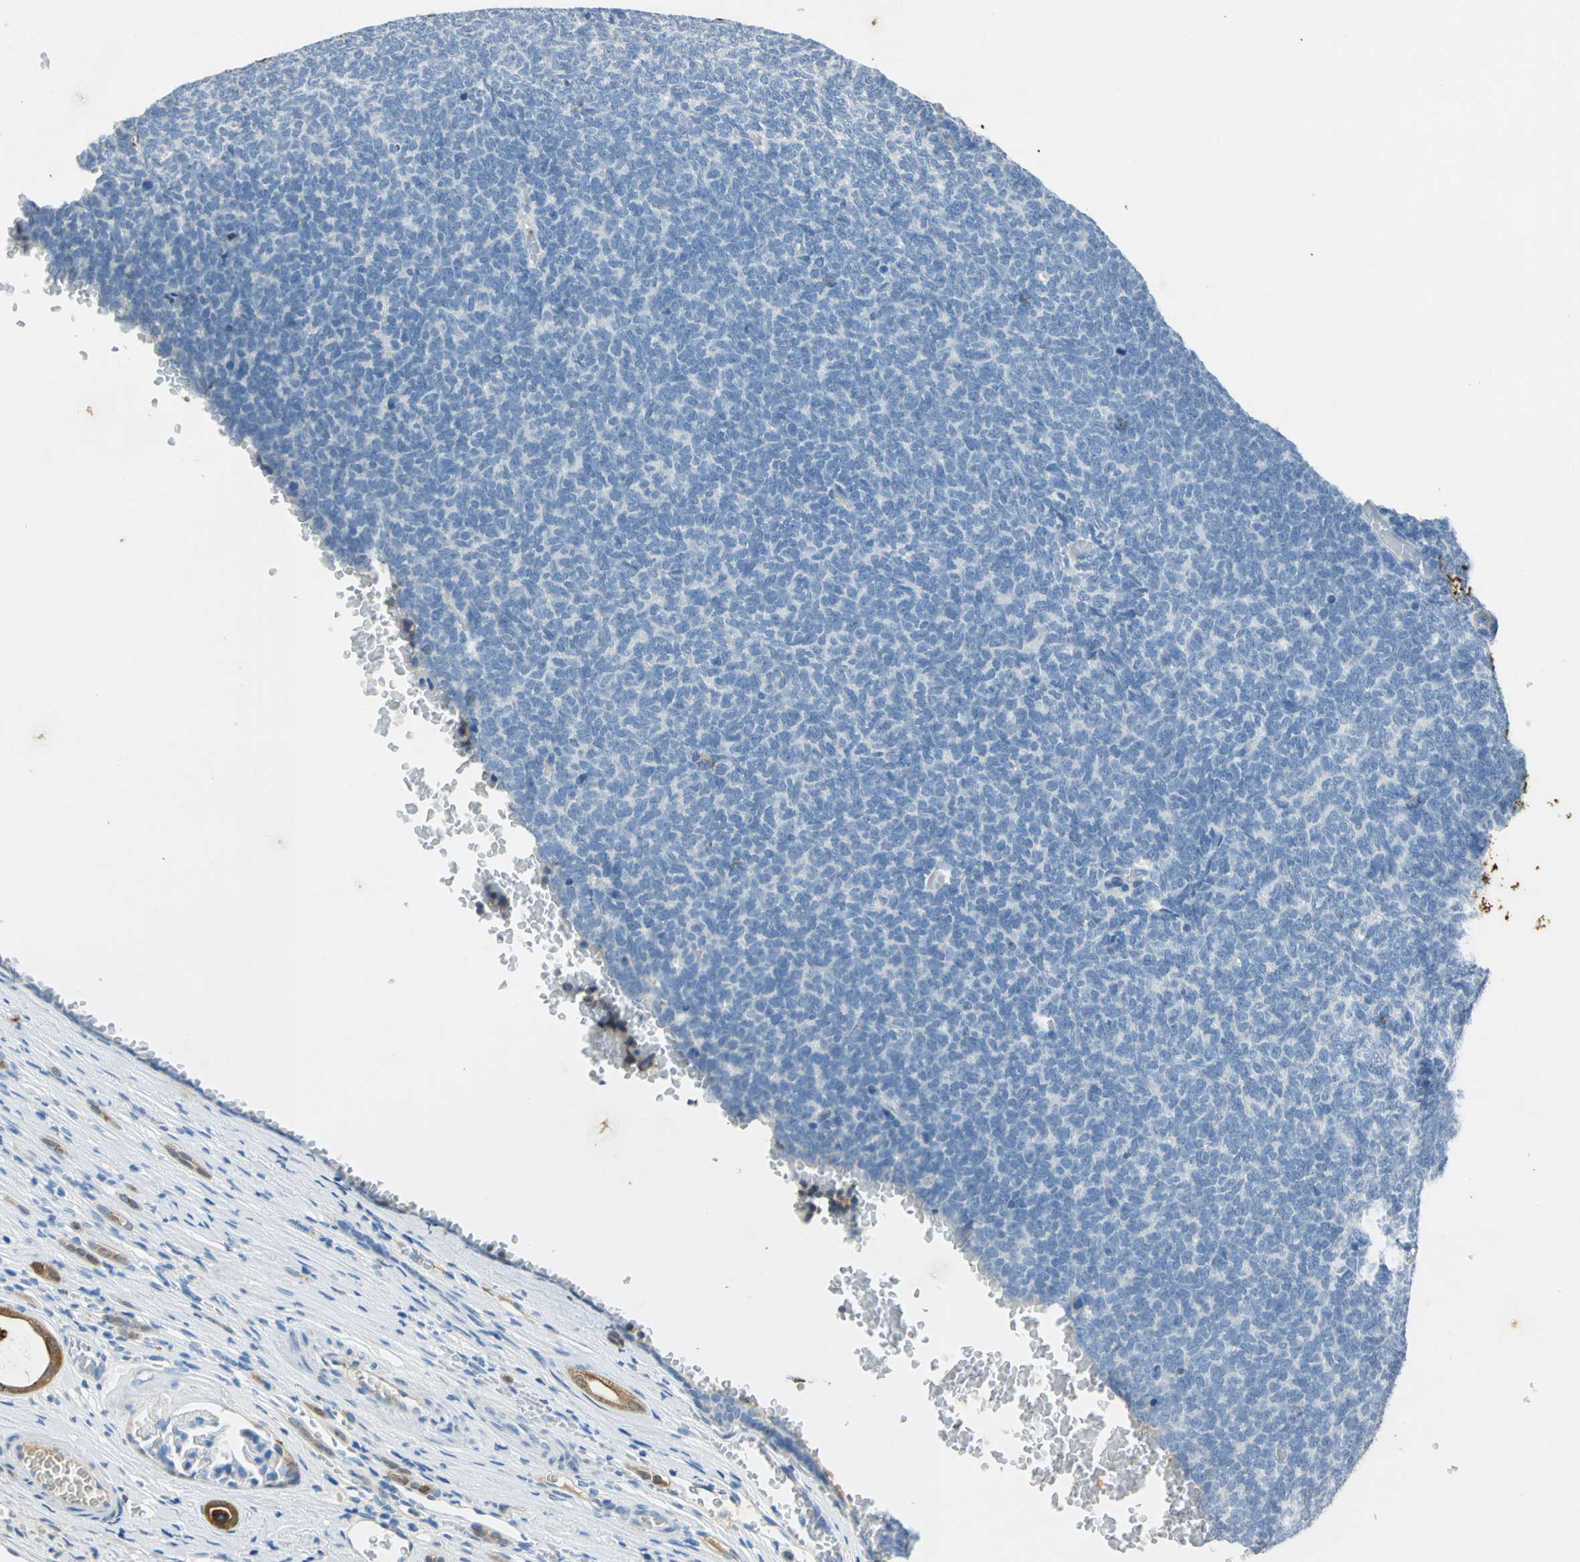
{"staining": {"intensity": "negative", "quantity": "none", "location": "none"}, "tissue": "renal cancer", "cell_type": "Tumor cells", "image_type": "cancer", "snomed": [{"axis": "morphology", "description": "Neoplasm, malignant, NOS"}, {"axis": "topography", "description": "Kidney"}], "caption": "IHC histopathology image of neoplastic tissue: human renal cancer (neoplasm (malignant)) stained with DAB (3,3'-diaminobenzidine) exhibits no significant protein staining in tumor cells. The staining is performed using DAB brown chromogen with nuclei counter-stained in using hematoxylin.", "gene": "ANXA4", "patient": {"sex": "male", "age": 28}}